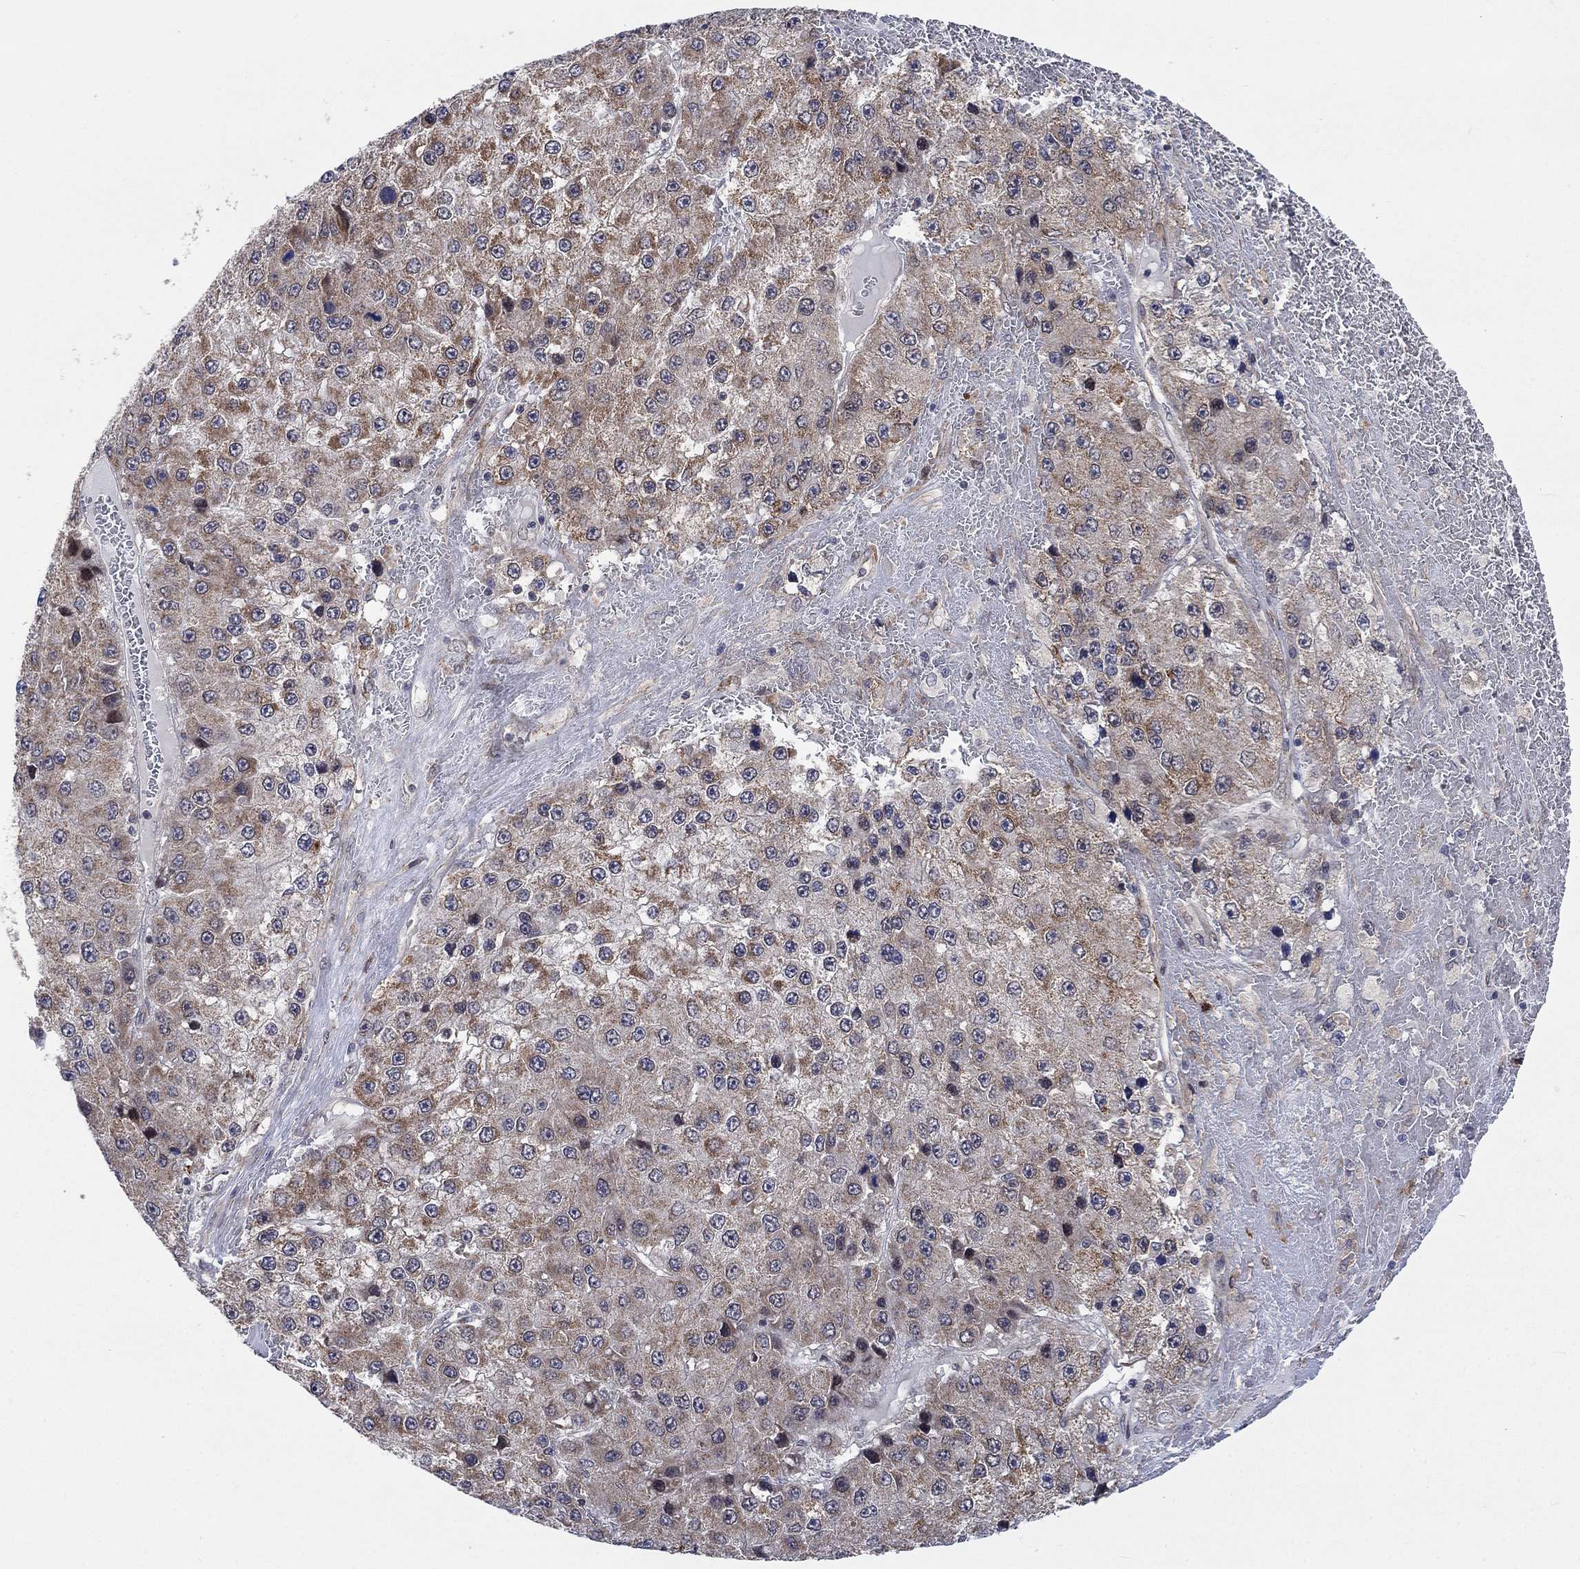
{"staining": {"intensity": "moderate", "quantity": ">75%", "location": "cytoplasmic/membranous"}, "tissue": "liver cancer", "cell_type": "Tumor cells", "image_type": "cancer", "snomed": [{"axis": "morphology", "description": "Carcinoma, Hepatocellular, NOS"}, {"axis": "topography", "description": "Liver"}], "caption": "Moderate cytoplasmic/membranous staining for a protein is appreciated in about >75% of tumor cells of hepatocellular carcinoma (liver) using immunohistochemistry.", "gene": "SLC35F2", "patient": {"sex": "female", "age": 73}}